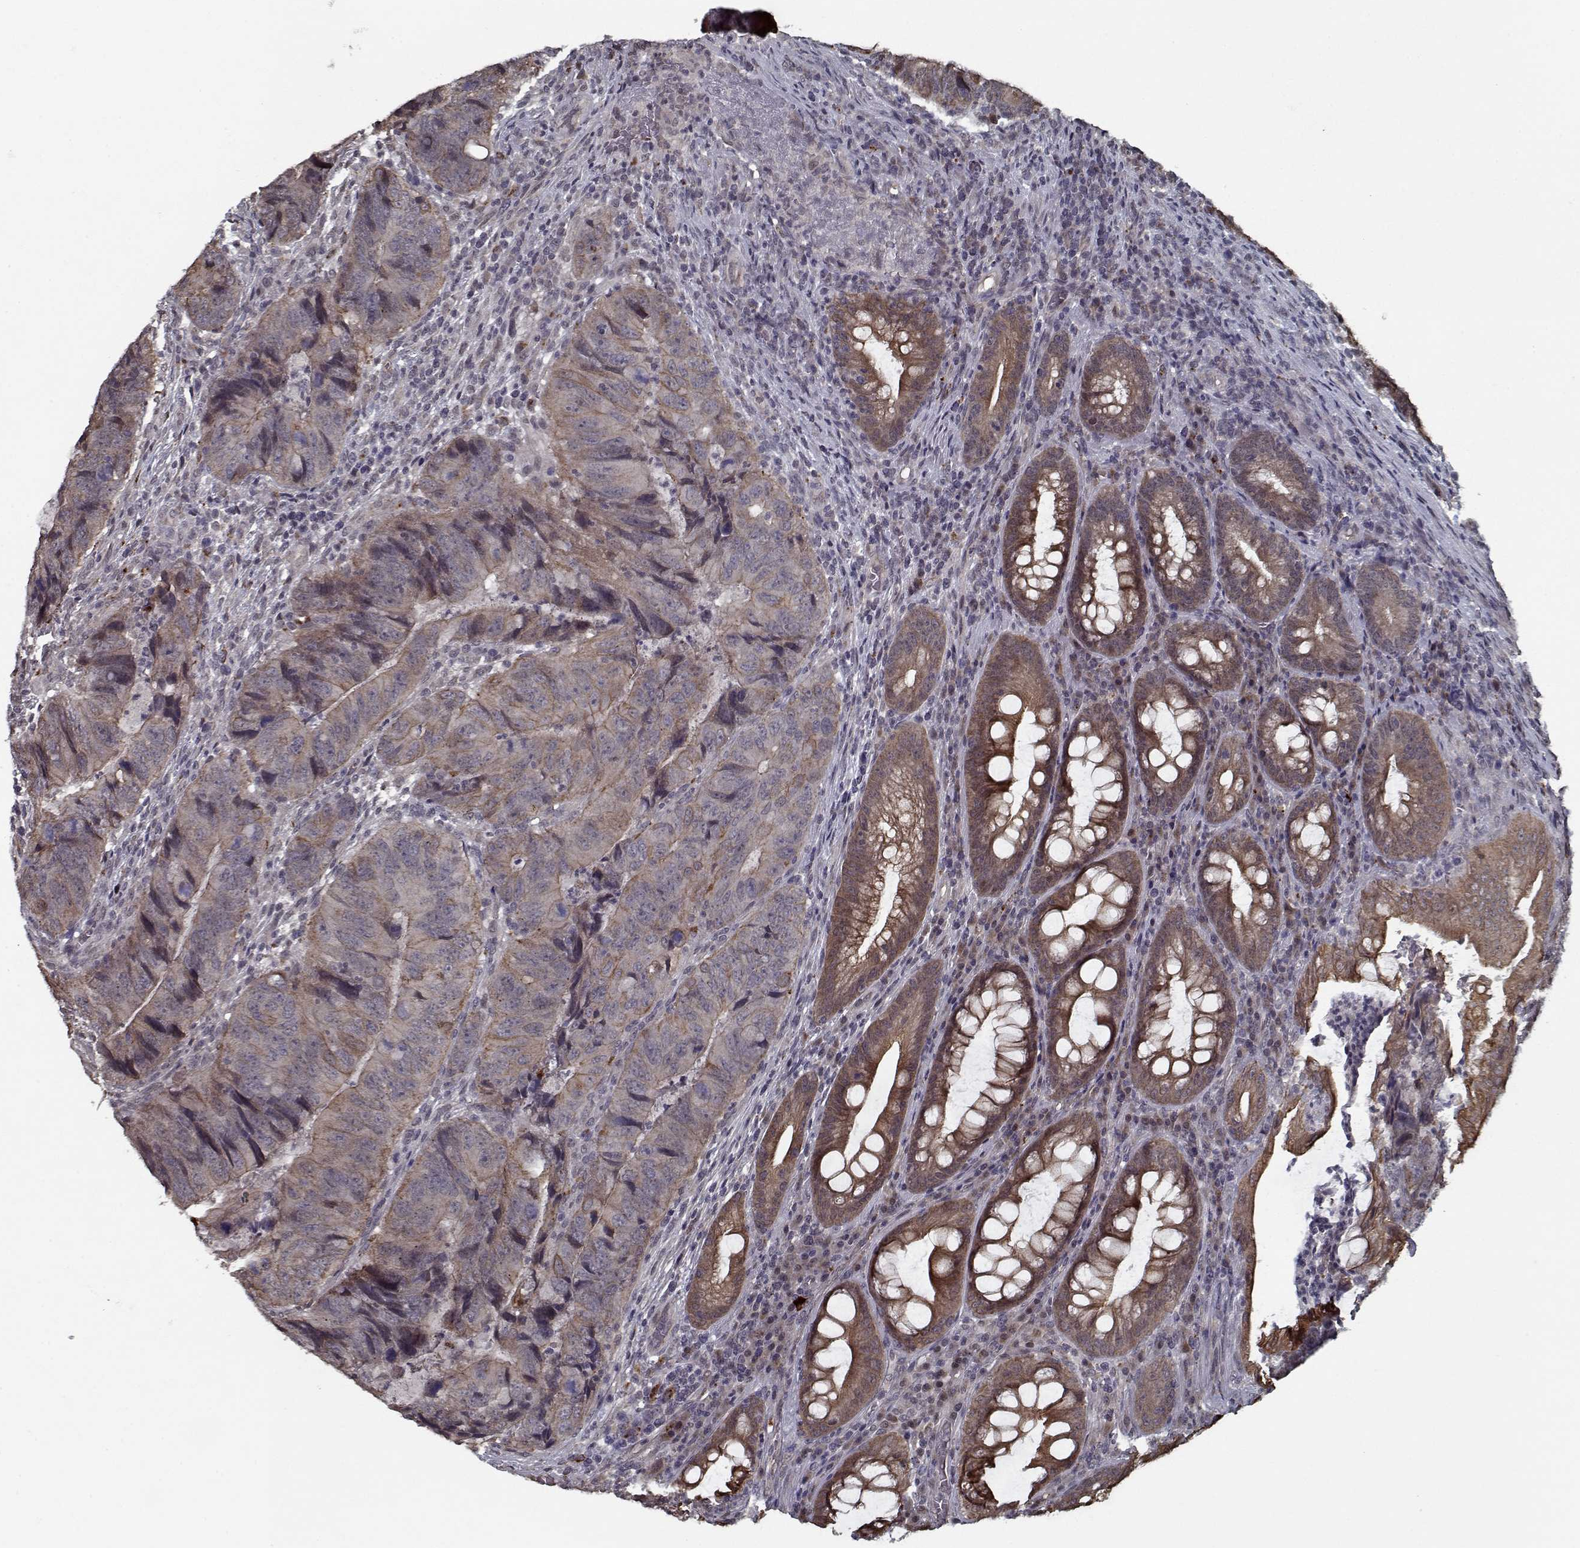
{"staining": {"intensity": "weak", "quantity": ">75%", "location": "cytoplasmic/membranous"}, "tissue": "colorectal cancer", "cell_type": "Tumor cells", "image_type": "cancer", "snomed": [{"axis": "morphology", "description": "Adenocarcinoma, NOS"}, {"axis": "topography", "description": "Colon"}], "caption": "Weak cytoplasmic/membranous positivity for a protein is identified in about >75% of tumor cells of colorectal cancer using immunohistochemistry.", "gene": "NLK", "patient": {"sex": "male", "age": 79}}